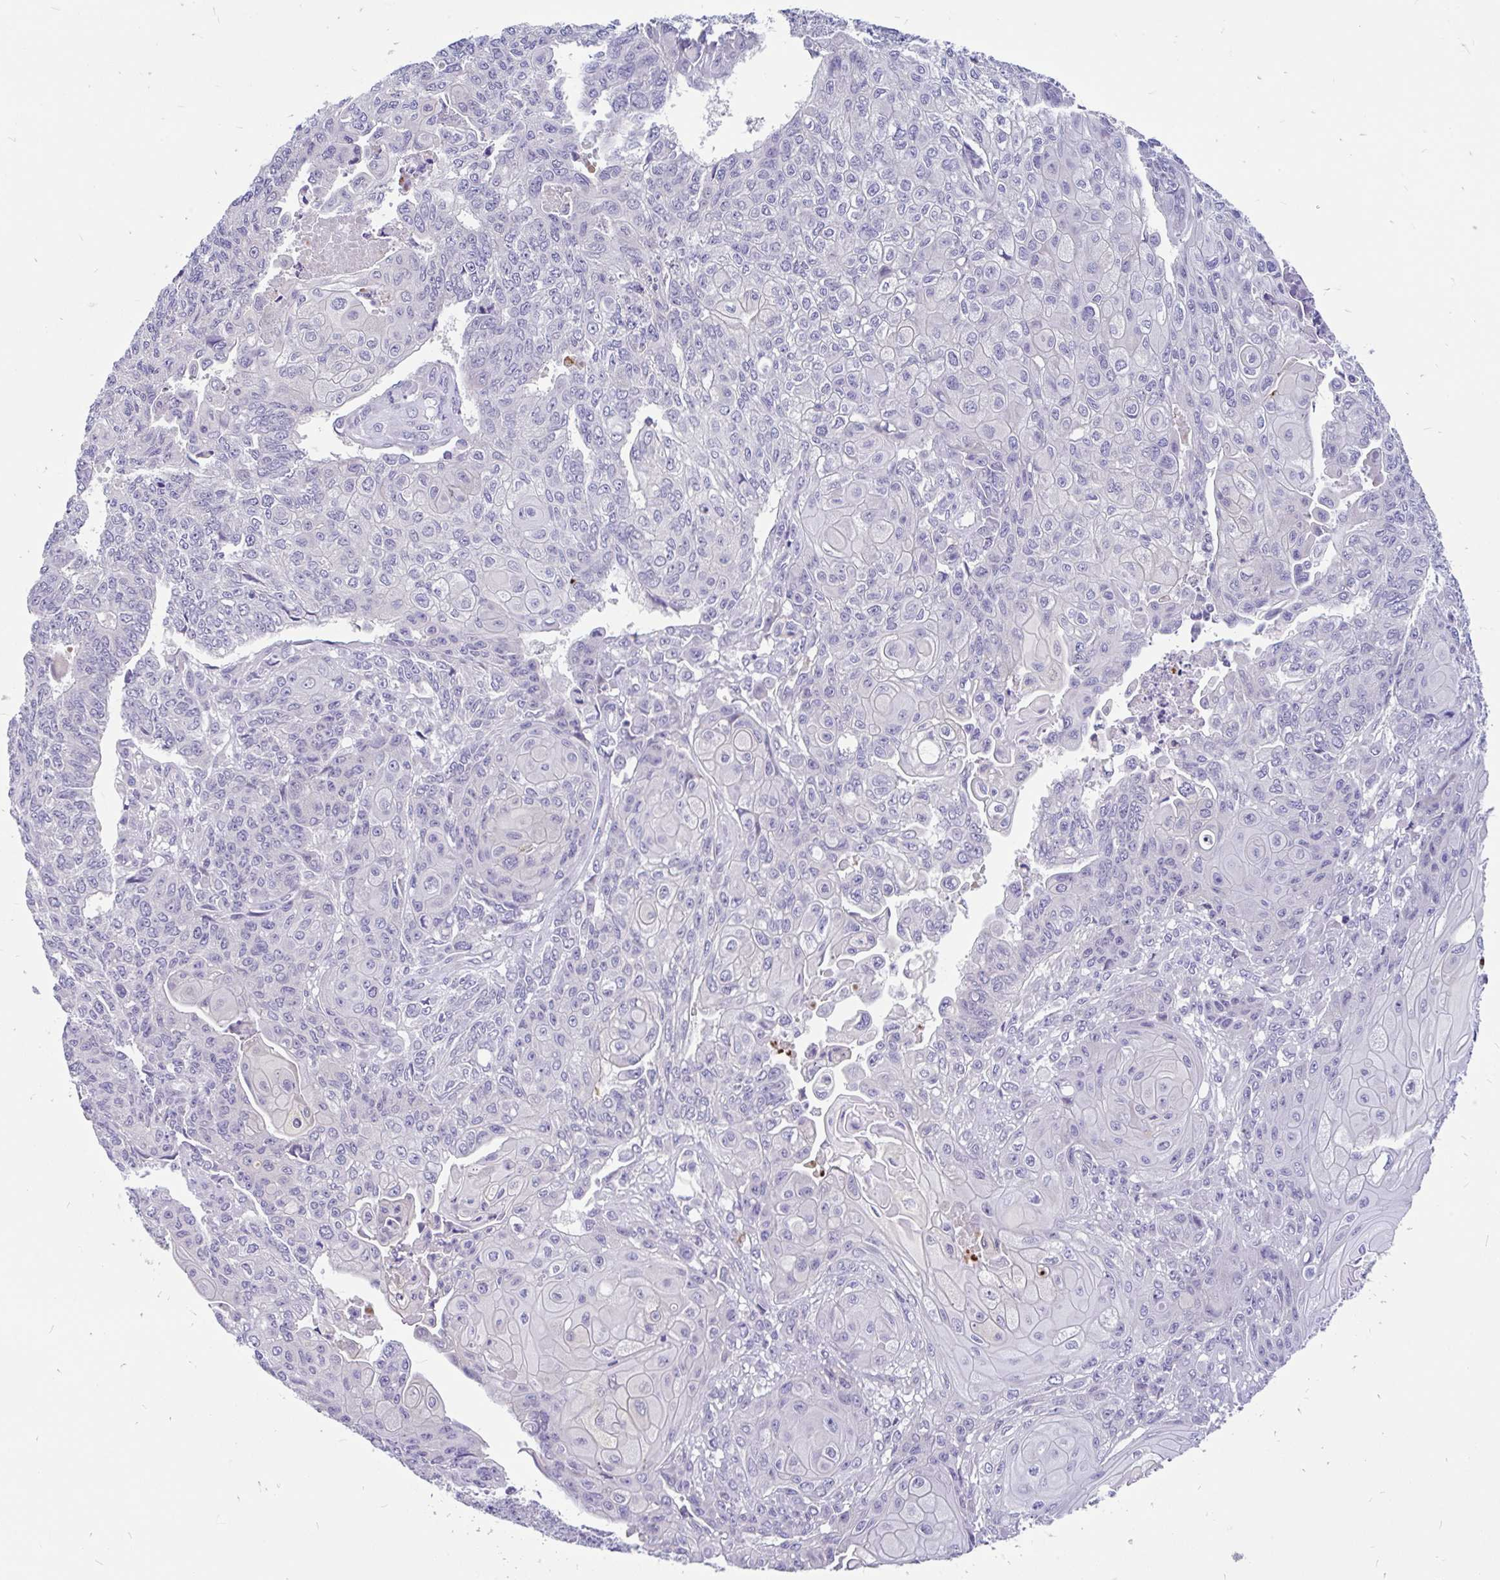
{"staining": {"intensity": "negative", "quantity": "none", "location": "none"}, "tissue": "endometrial cancer", "cell_type": "Tumor cells", "image_type": "cancer", "snomed": [{"axis": "morphology", "description": "Adenocarcinoma, NOS"}, {"axis": "topography", "description": "Endometrium"}], "caption": "There is no significant positivity in tumor cells of endometrial cancer. The staining was performed using DAB (3,3'-diaminobenzidine) to visualize the protein expression in brown, while the nuclei were stained in blue with hematoxylin (Magnification: 20x).", "gene": "KIAA2013", "patient": {"sex": "female", "age": 32}}